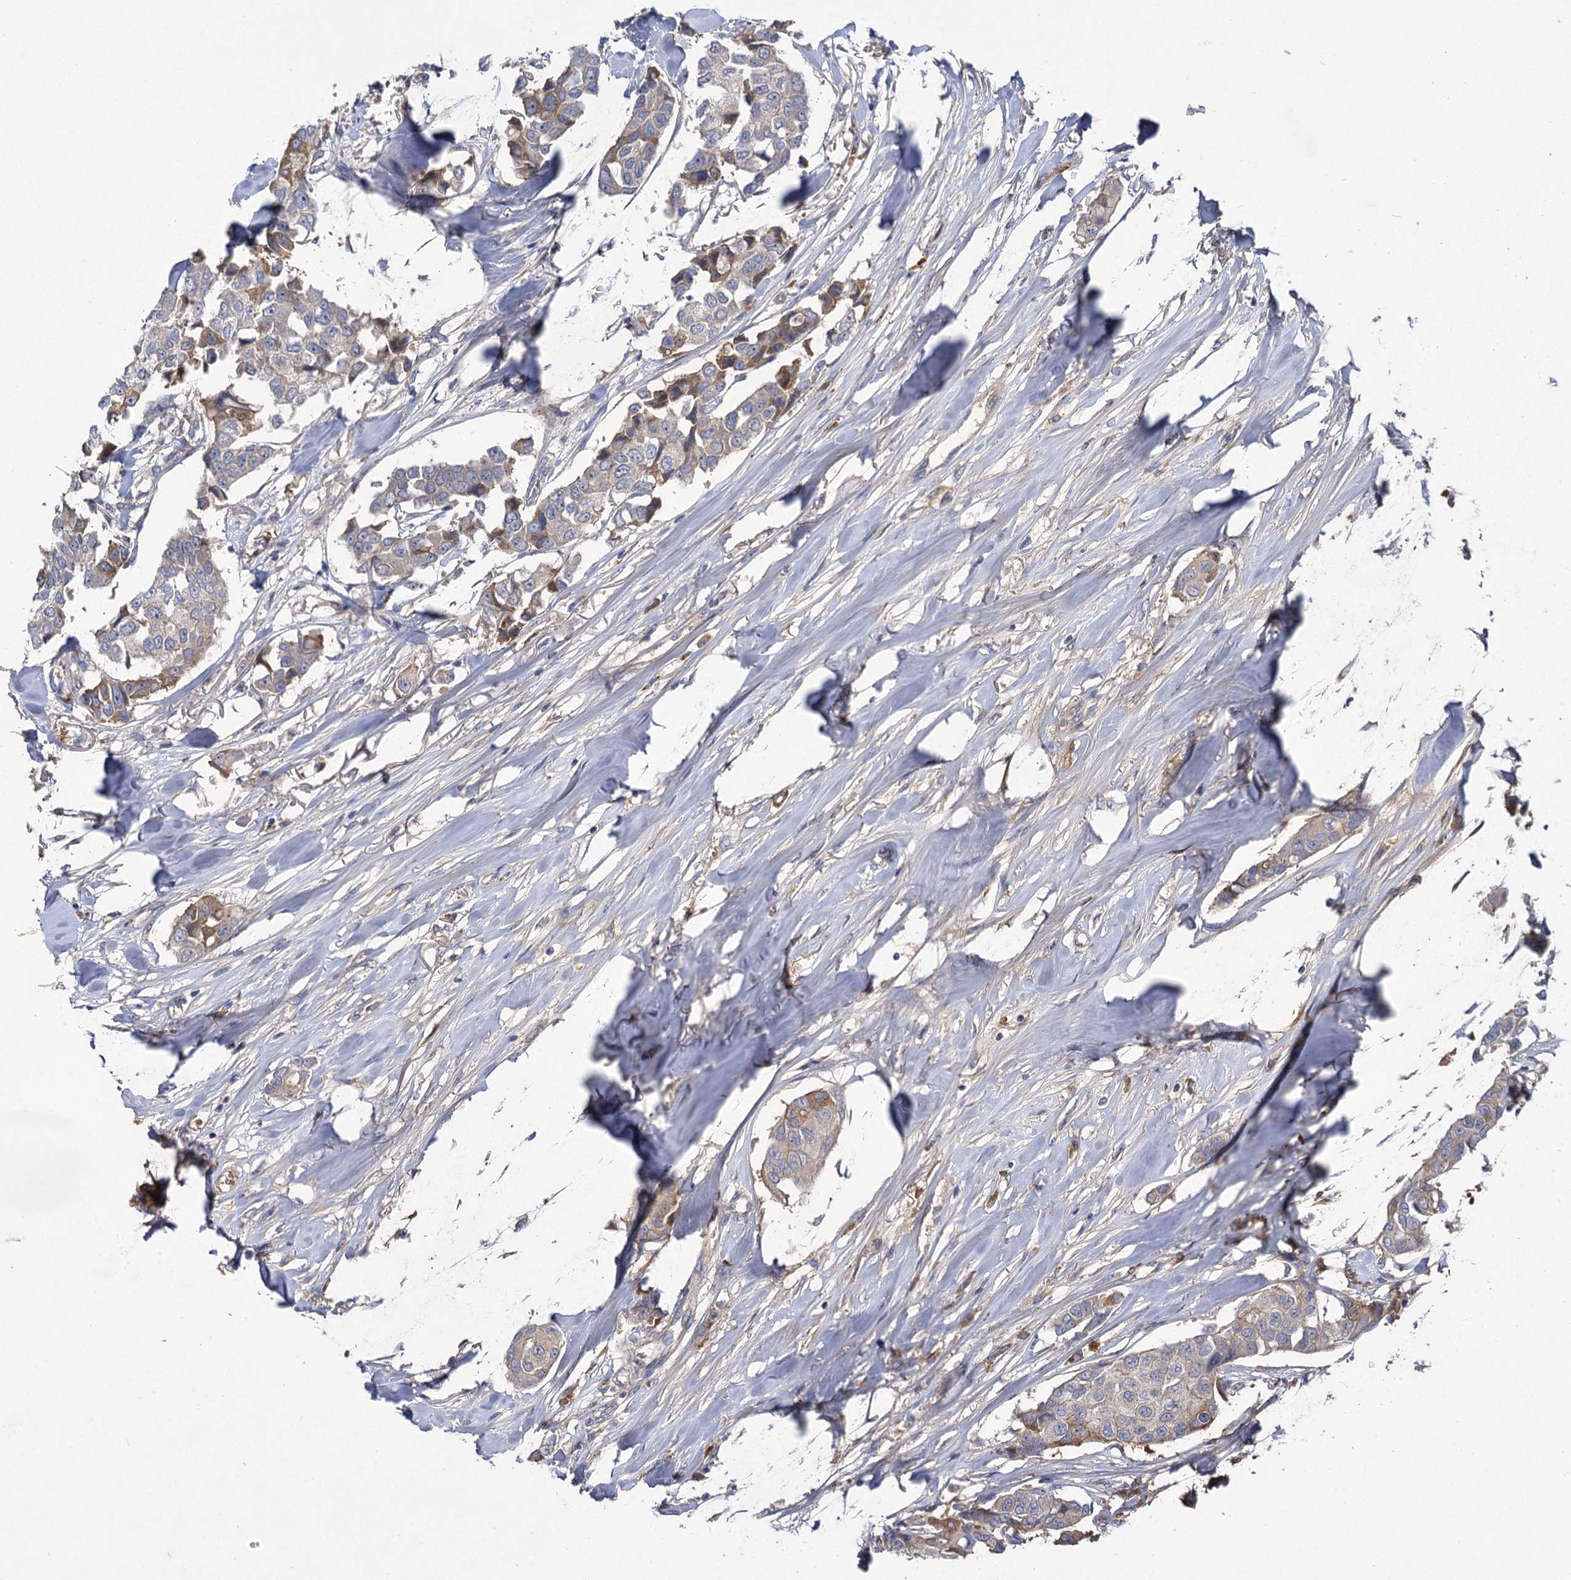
{"staining": {"intensity": "weak", "quantity": "<25%", "location": "cytoplasmic/membranous"}, "tissue": "breast cancer", "cell_type": "Tumor cells", "image_type": "cancer", "snomed": [{"axis": "morphology", "description": "Duct carcinoma"}, {"axis": "topography", "description": "Breast"}], "caption": "Human breast intraductal carcinoma stained for a protein using IHC demonstrates no expression in tumor cells.", "gene": "USP50", "patient": {"sex": "female", "age": 80}}